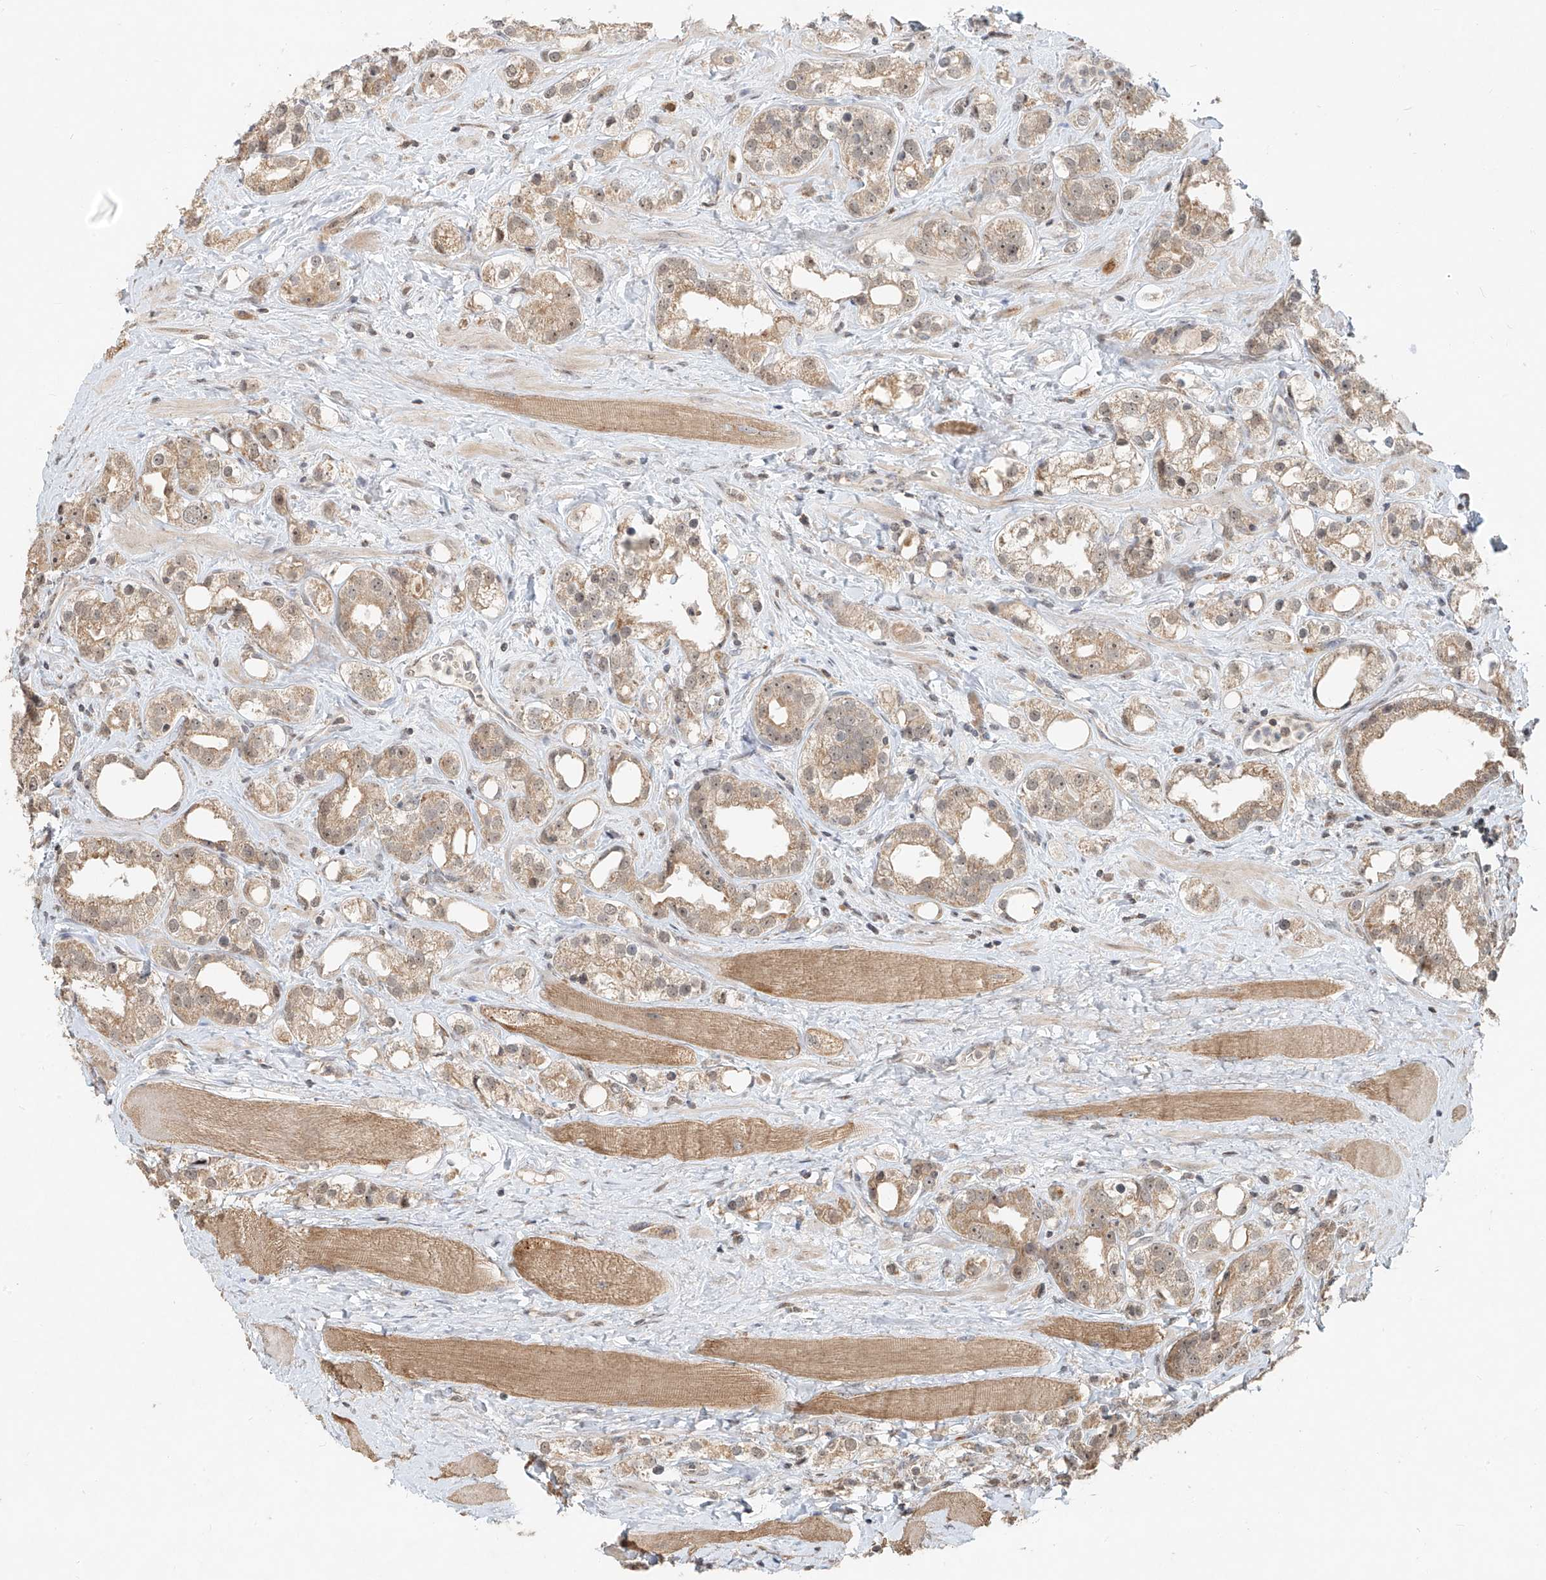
{"staining": {"intensity": "weak", "quantity": "25%-75%", "location": "cytoplasmic/membranous"}, "tissue": "prostate cancer", "cell_type": "Tumor cells", "image_type": "cancer", "snomed": [{"axis": "morphology", "description": "Adenocarcinoma, NOS"}, {"axis": "topography", "description": "Prostate"}], "caption": "A high-resolution image shows immunohistochemistry staining of adenocarcinoma (prostate), which exhibits weak cytoplasmic/membranous expression in approximately 25%-75% of tumor cells.", "gene": "SYTL3", "patient": {"sex": "male", "age": 79}}